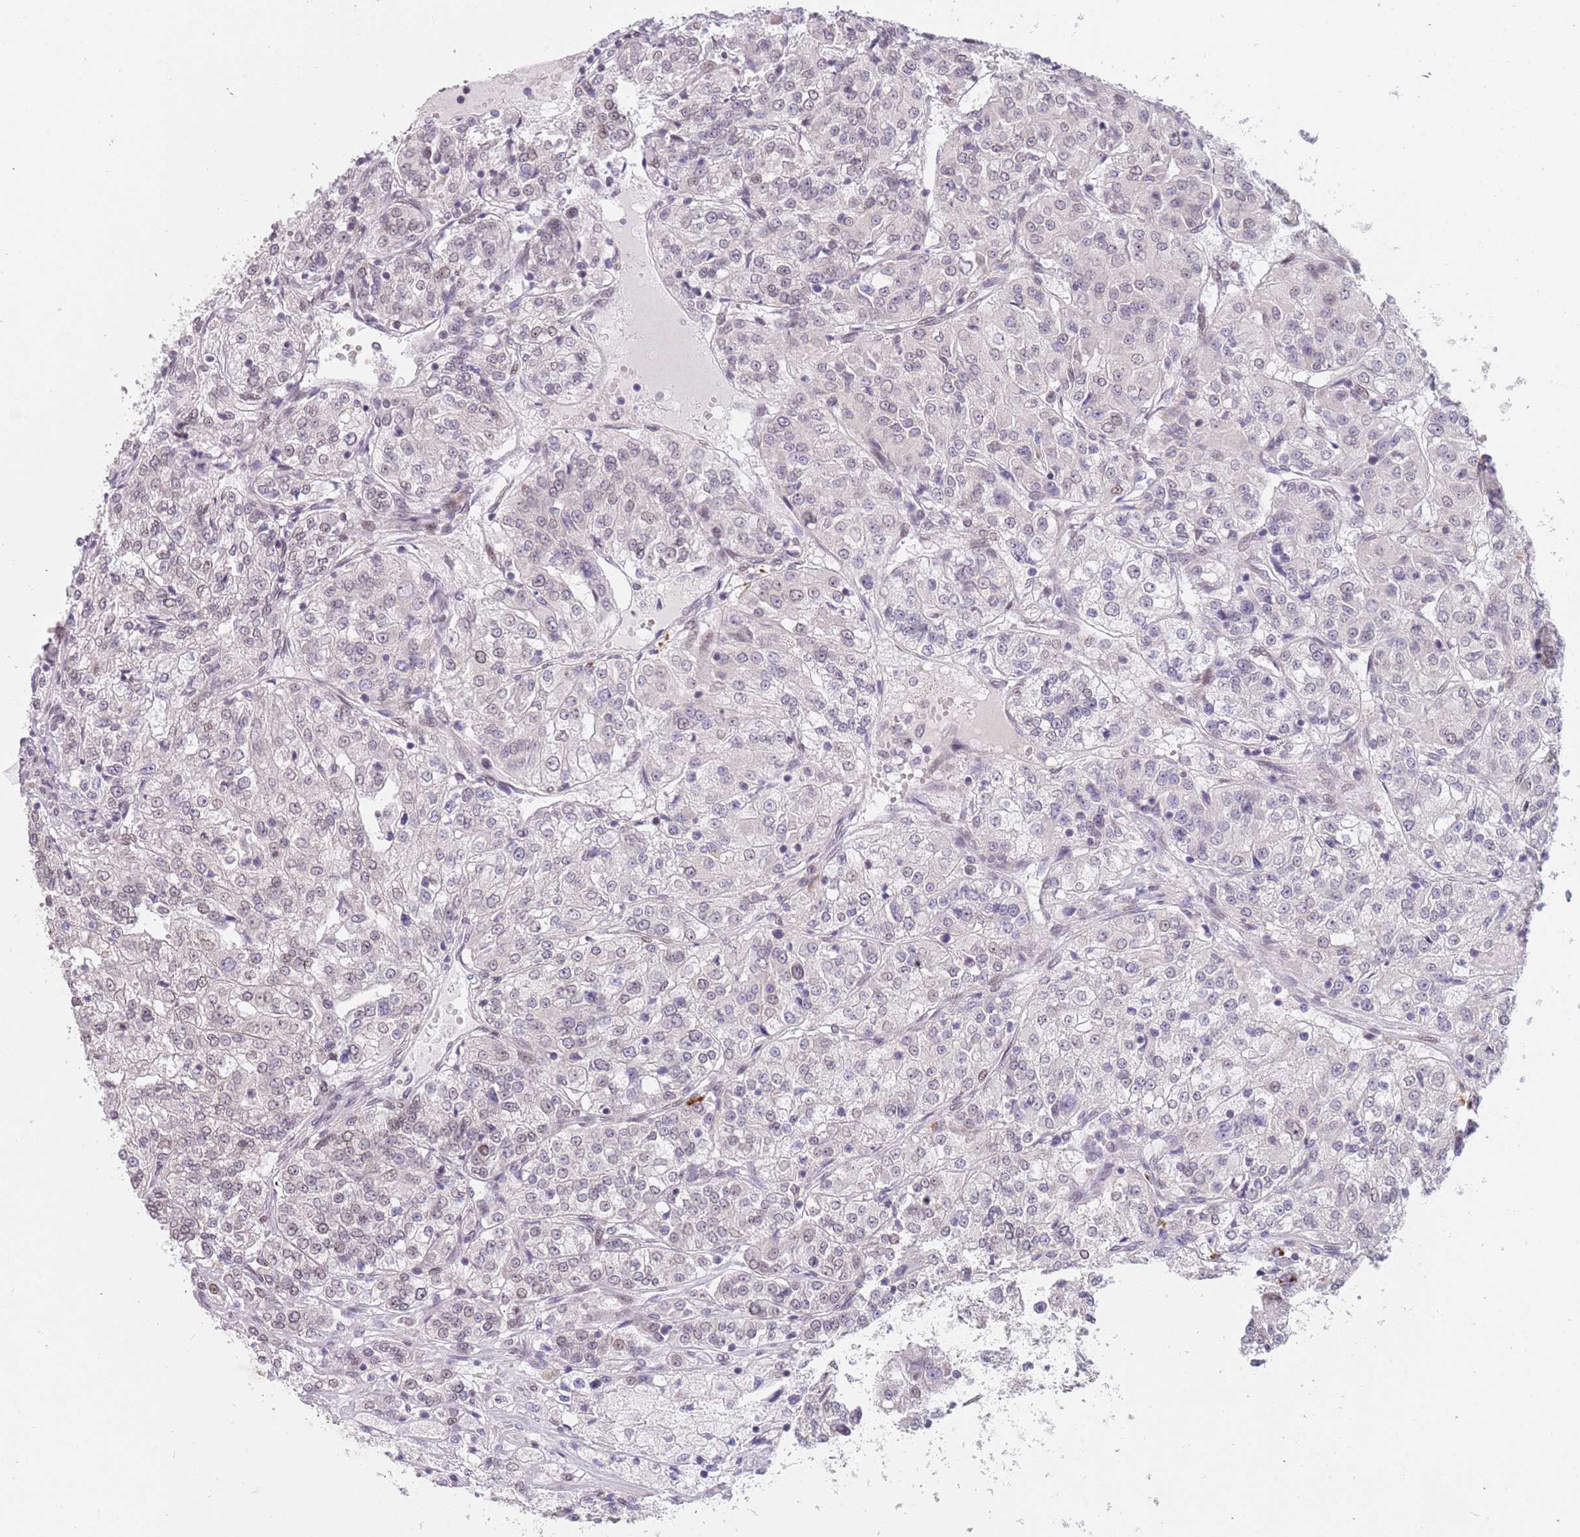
{"staining": {"intensity": "negative", "quantity": "none", "location": "none"}, "tissue": "renal cancer", "cell_type": "Tumor cells", "image_type": "cancer", "snomed": [{"axis": "morphology", "description": "Adenocarcinoma, NOS"}, {"axis": "topography", "description": "Kidney"}], "caption": "There is no significant staining in tumor cells of renal adenocarcinoma. (DAB (3,3'-diaminobenzidine) immunohistochemistry with hematoxylin counter stain).", "gene": "KLHDC2", "patient": {"sex": "female", "age": 63}}